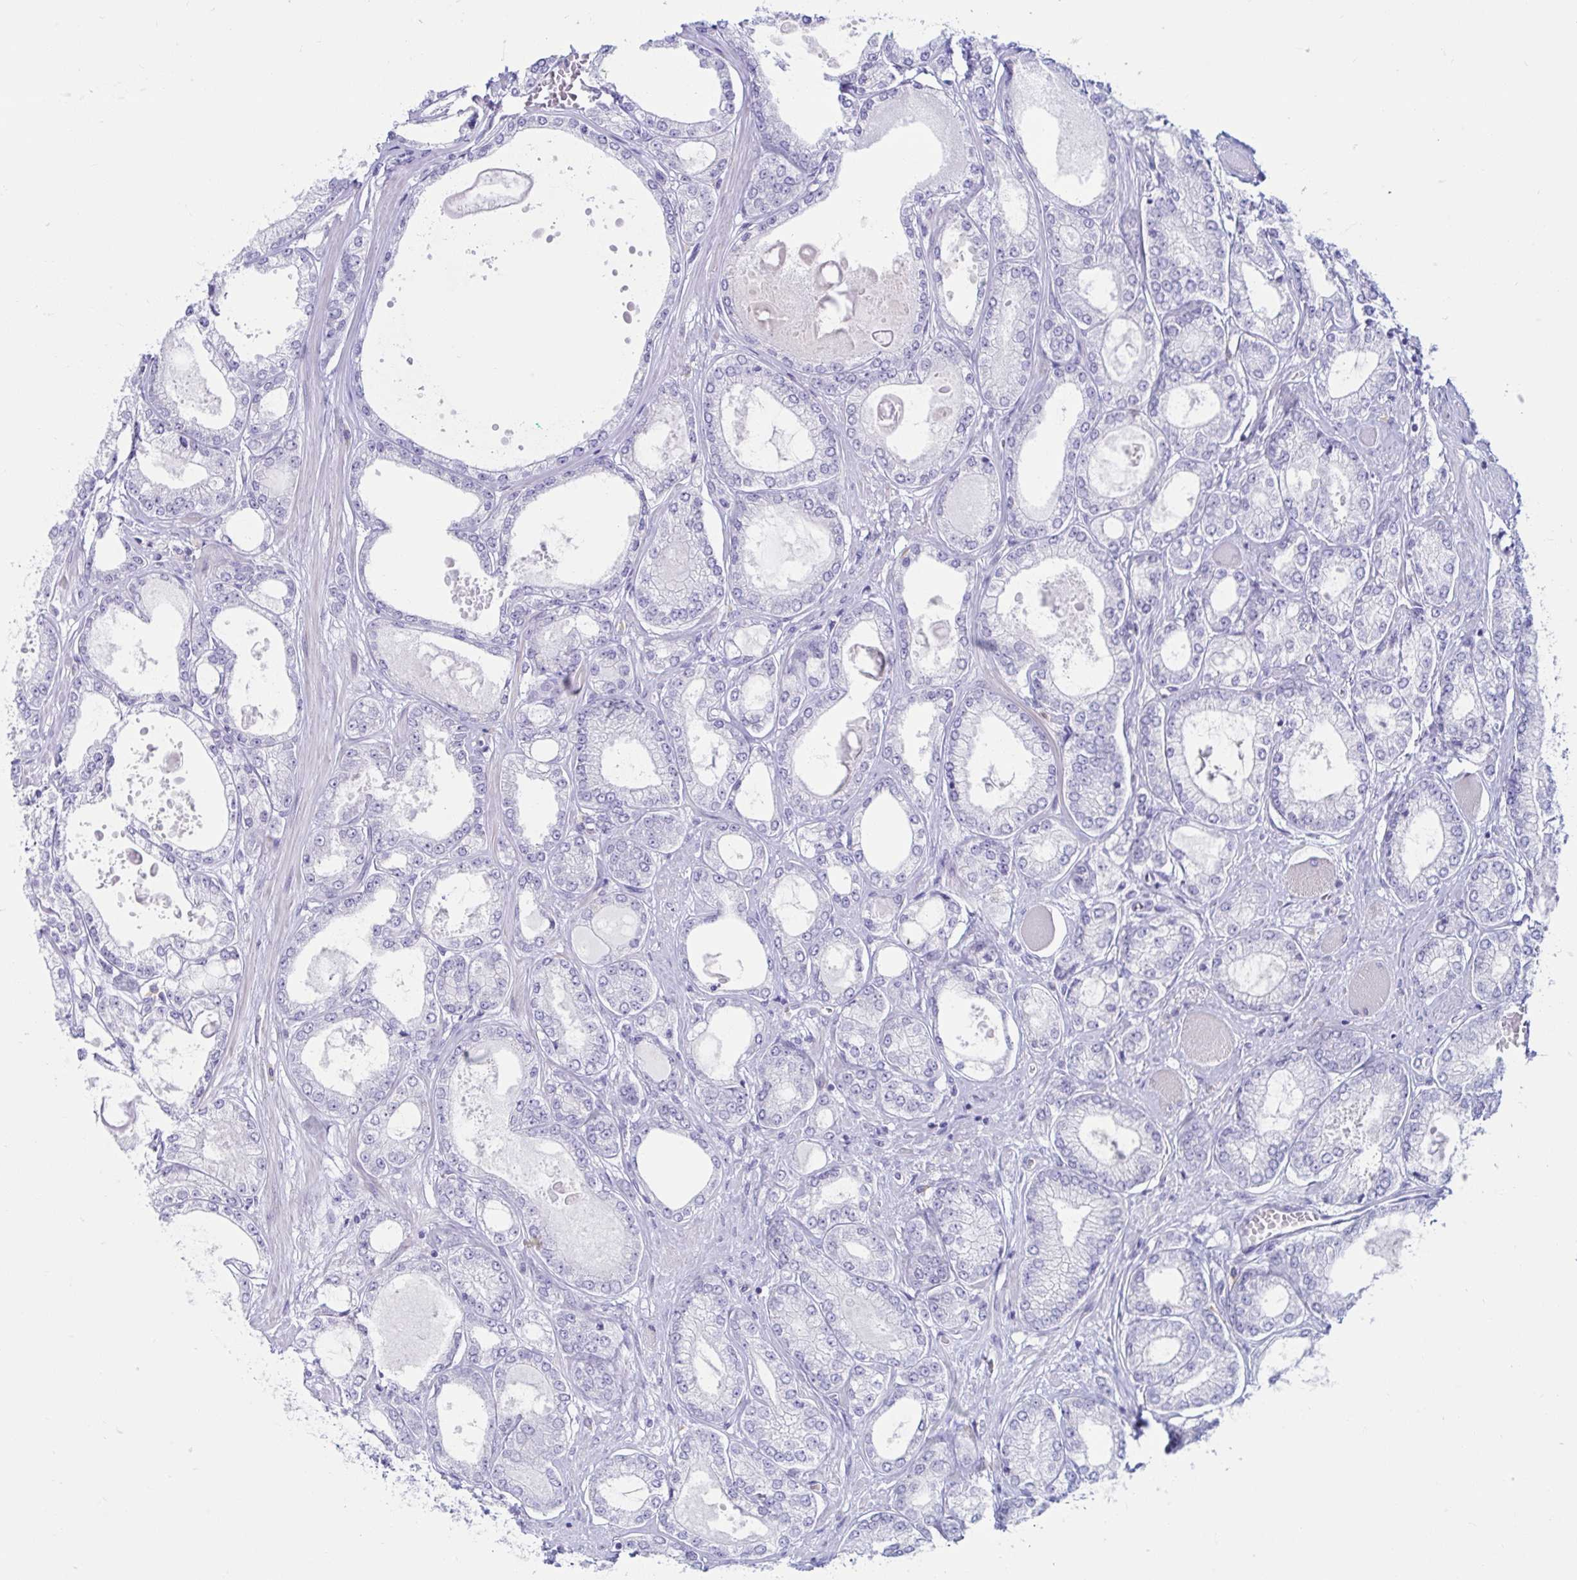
{"staining": {"intensity": "negative", "quantity": "none", "location": "none"}, "tissue": "prostate cancer", "cell_type": "Tumor cells", "image_type": "cancer", "snomed": [{"axis": "morphology", "description": "Adenocarcinoma, High grade"}, {"axis": "topography", "description": "Prostate"}], "caption": "This image is of prostate cancer stained with IHC to label a protein in brown with the nuclei are counter-stained blue. There is no positivity in tumor cells.", "gene": "BEST1", "patient": {"sex": "male", "age": 68}}